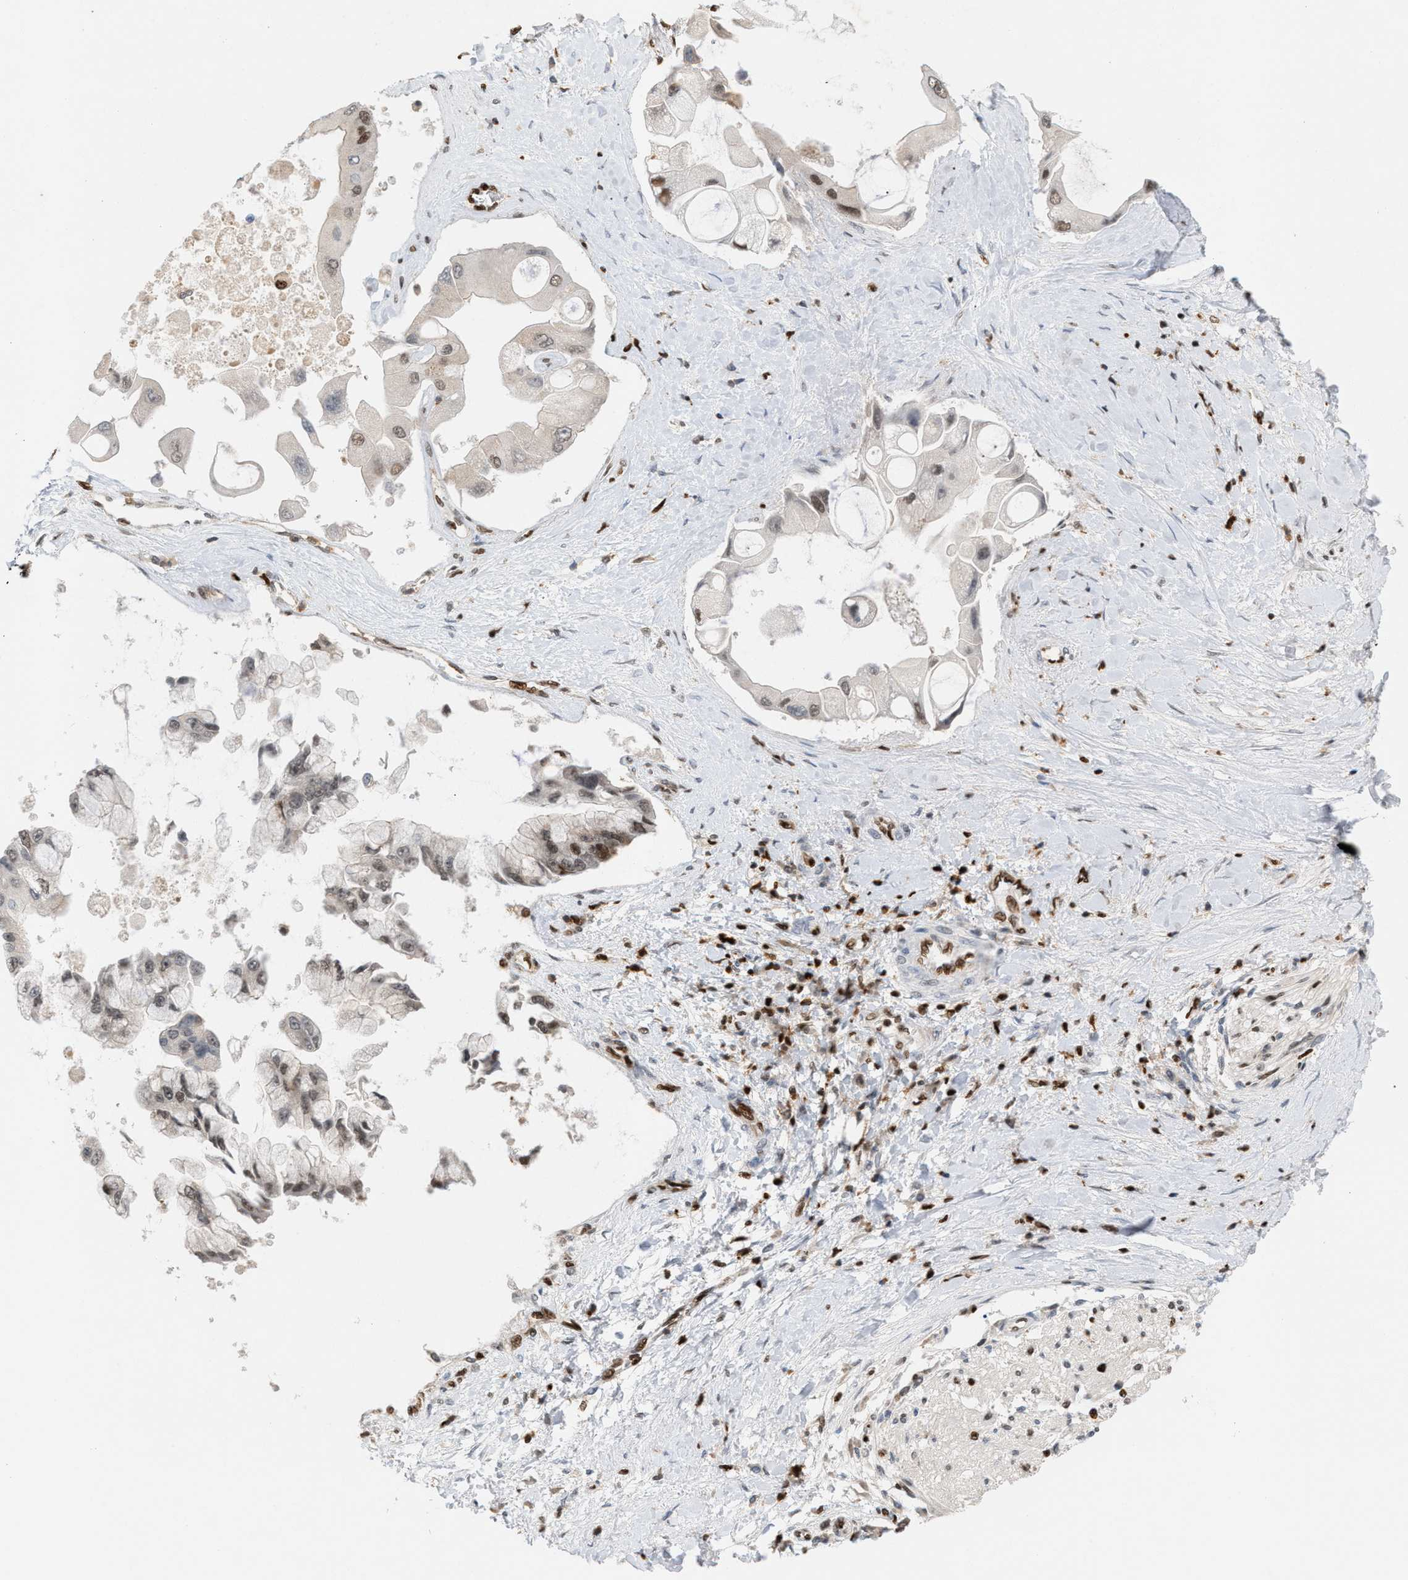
{"staining": {"intensity": "strong", "quantity": "25%-75%", "location": "nuclear"}, "tissue": "liver cancer", "cell_type": "Tumor cells", "image_type": "cancer", "snomed": [{"axis": "morphology", "description": "Cholangiocarcinoma"}, {"axis": "topography", "description": "Liver"}], "caption": "The micrograph displays staining of liver cancer (cholangiocarcinoma), revealing strong nuclear protein expression (brown color) within tumor cells. (DAB (3,3'-diaminobenzidine) = brown stain, brightfield microscopy at high magnification).", "gene": "RNASEK-C17orf49", "patient": {"sex": "male", "age": 50}}